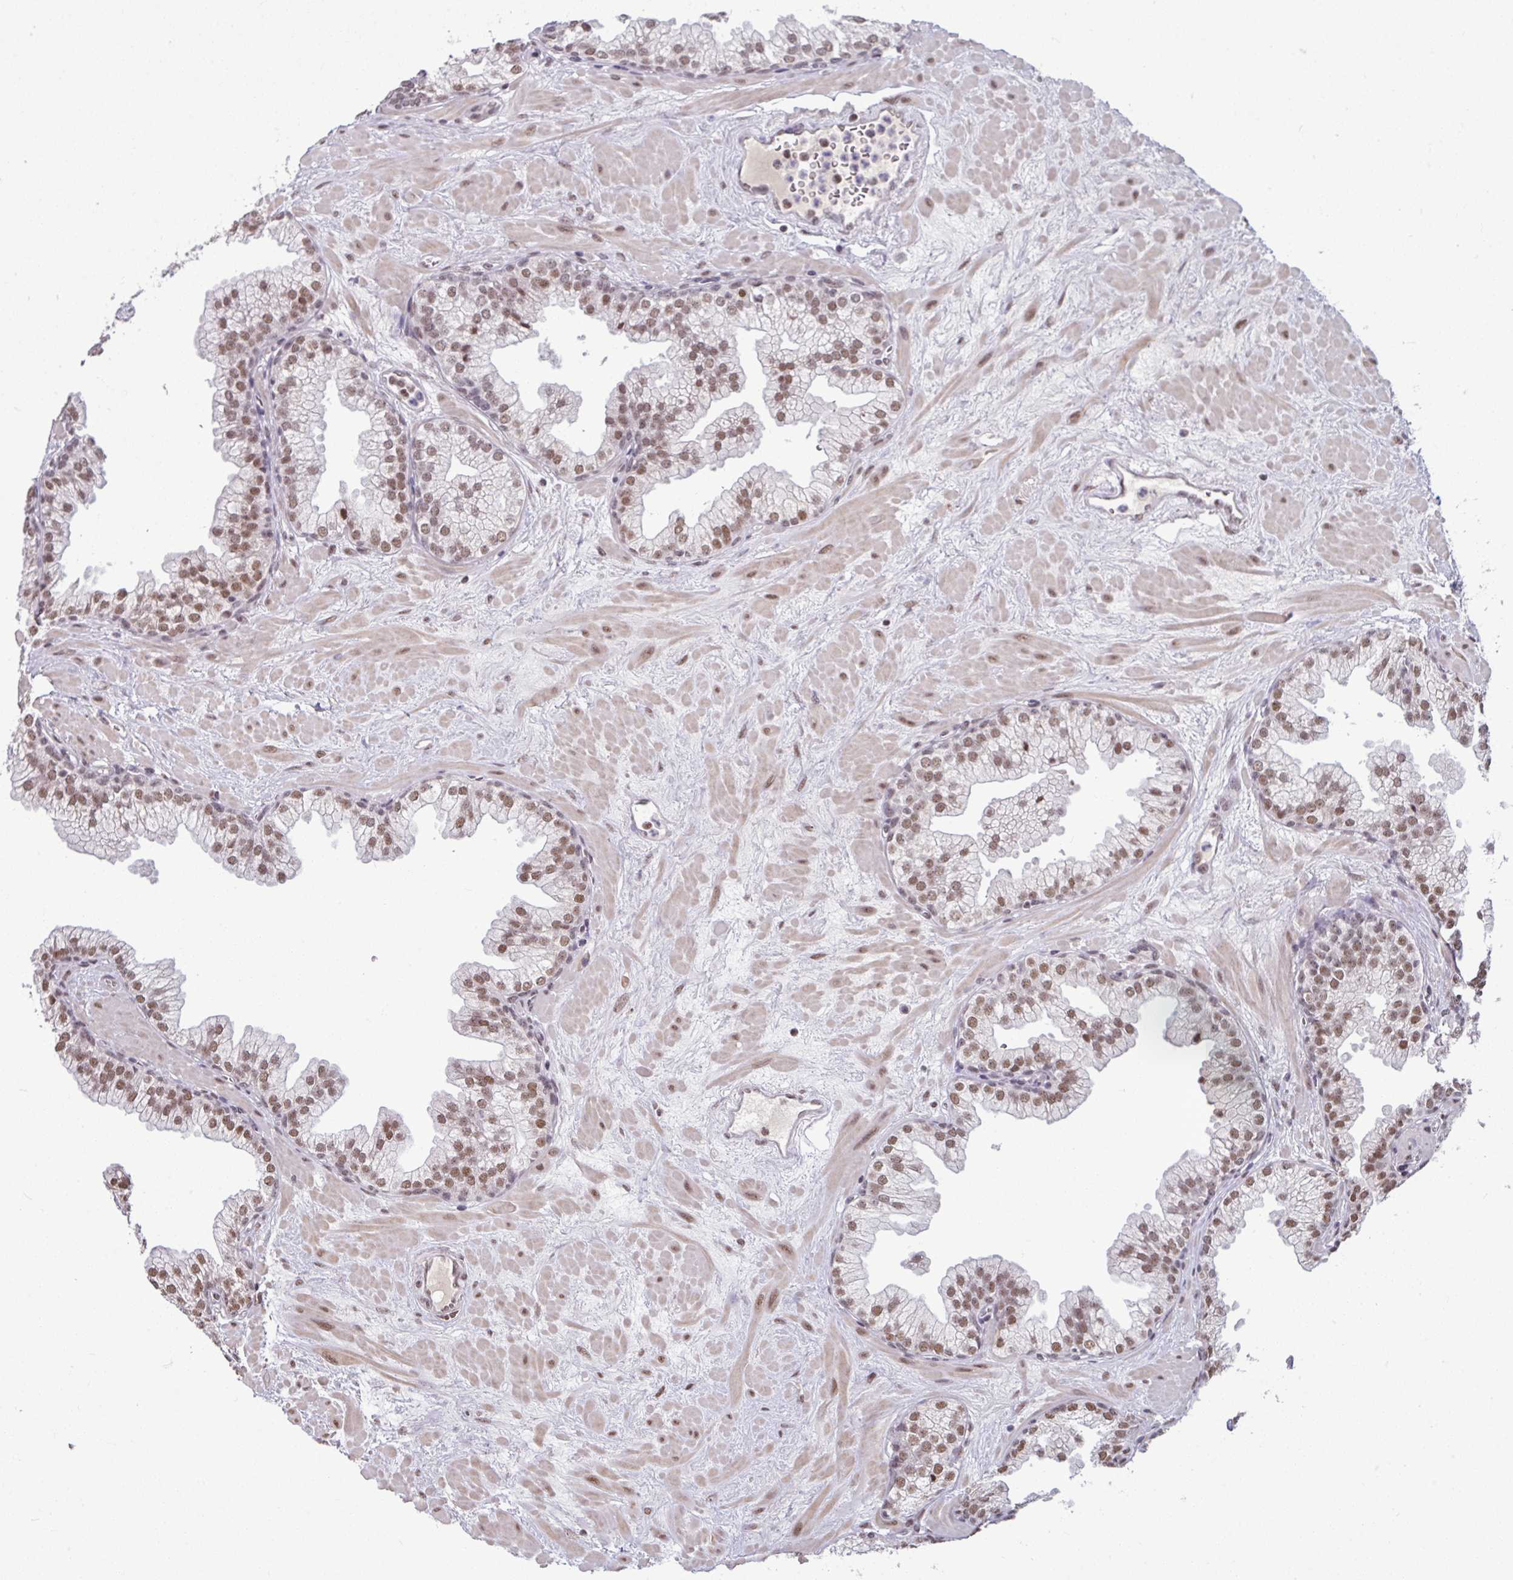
{"staining": {"intensity": "moderate", "quantity": ">75%", "location": "nuclear"}, "tissue": "prostate", "cell_type": "Glandular cells", "image_type": "normal", "snomed": [{"axis": "morphology", "description": "Normal tissue, NOS"}, {"axis": "topography", "description": "Prostate"}, {"axis": "topography", "description": "Peripheral nerve tissue"}], "caption": "Unremarkable prostate exhibits moderate nuclear positivity in about >75% of glandular cells, visualized by immunohistochemistry.", "gene": "TDG", "patient": {"sex": "male", "age": 61}}